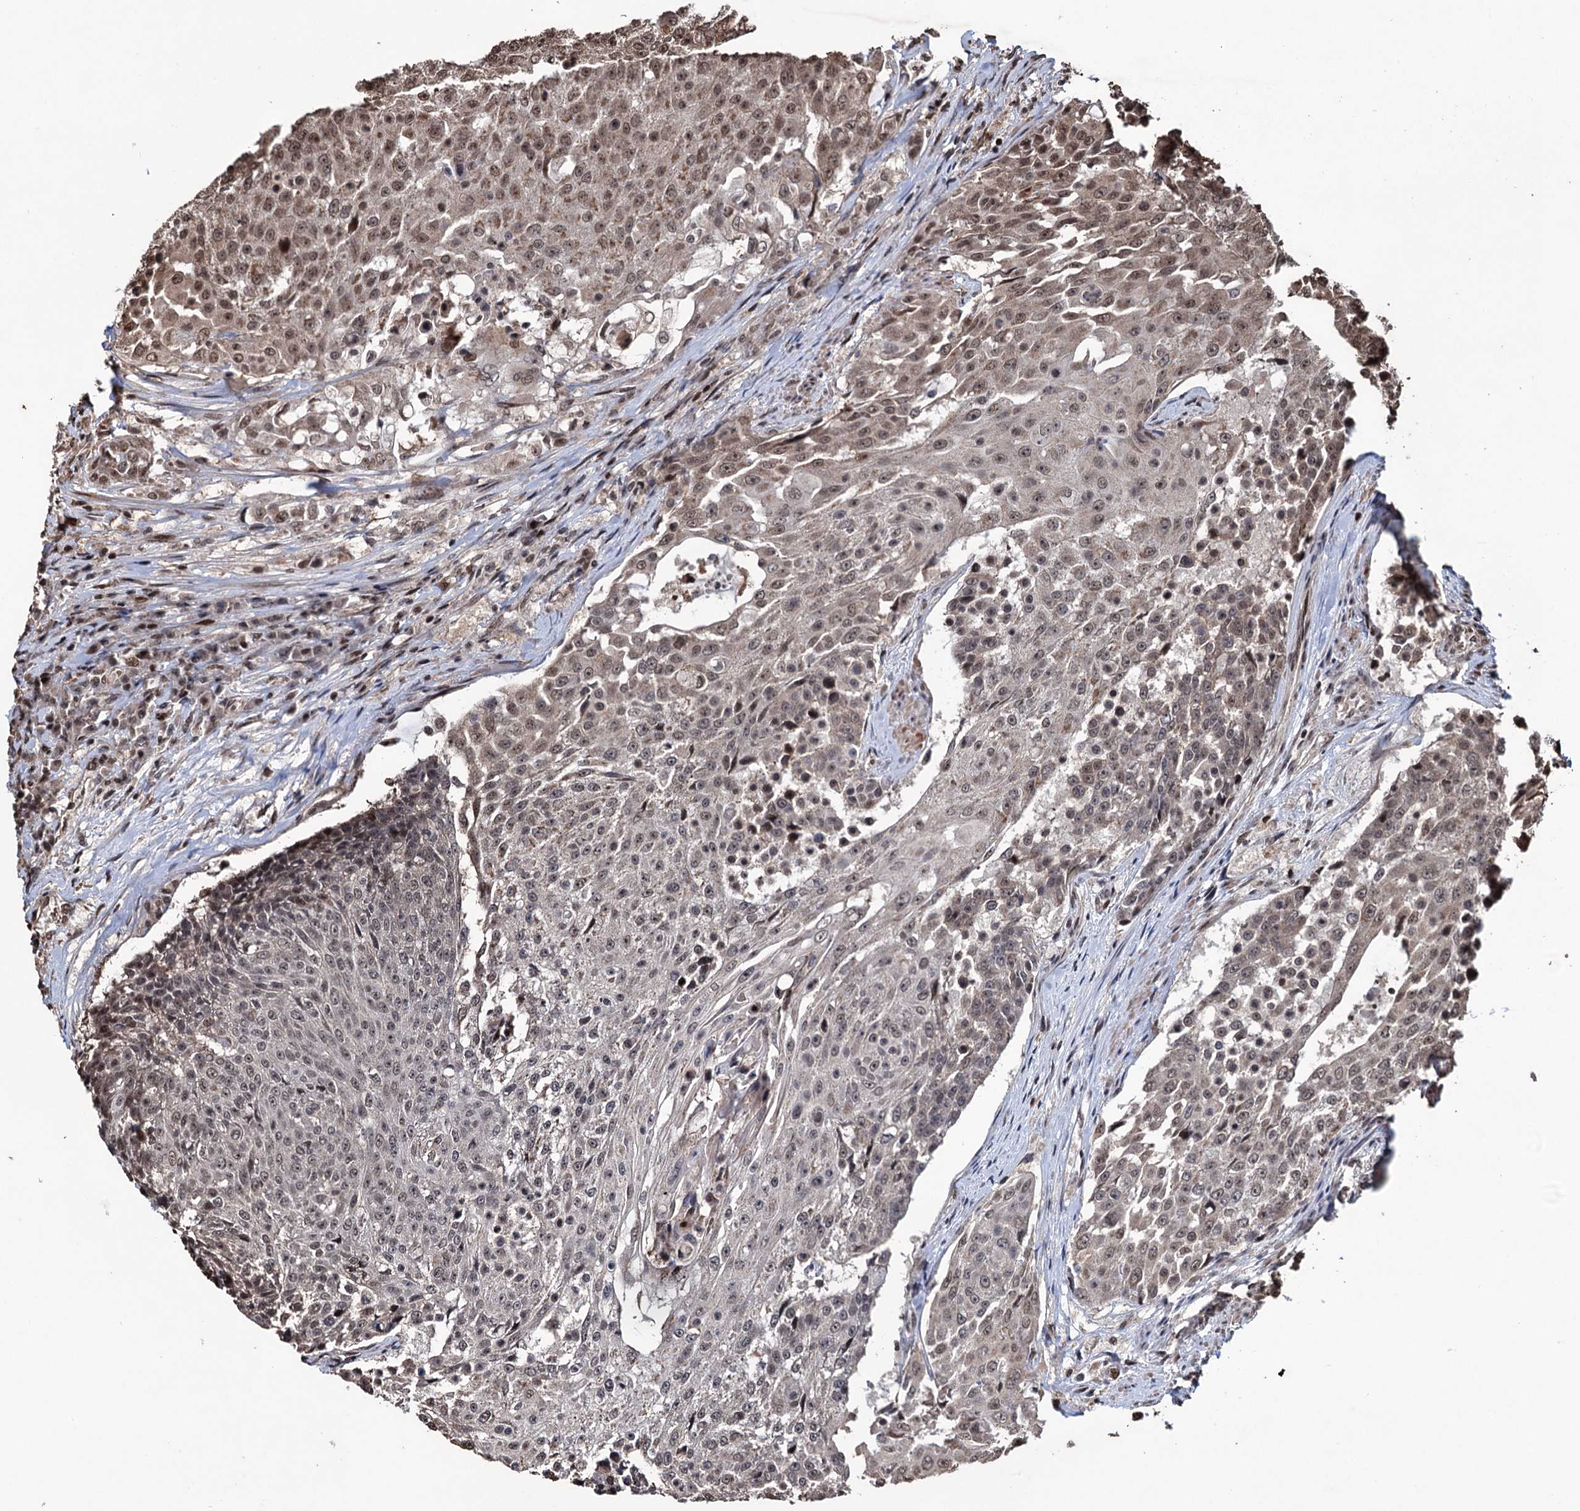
{"staining": {"intensity": "moderate", "quantity": "25%-75%", "location": "cytoplasmic/membranous,nuclear"}, "tissue": "urothelial cancer", "cell_type": "Tumor cells", "image_type": "cancer", "snomed": [{"axis": "morphology", "description": "Urothelial carcinoma, High grade"}, {"axis": "topography", "description": "Urinary bladder"}], "caption": "This is a micrograph of IHC staining of urothelial carcinoma (high-grade), which shows moderate positivity in the cytoplasmic/membranous and nuclear of tumor cells.", "gene": "EYA4", "patient": {"sex": "female", "age": 63}}